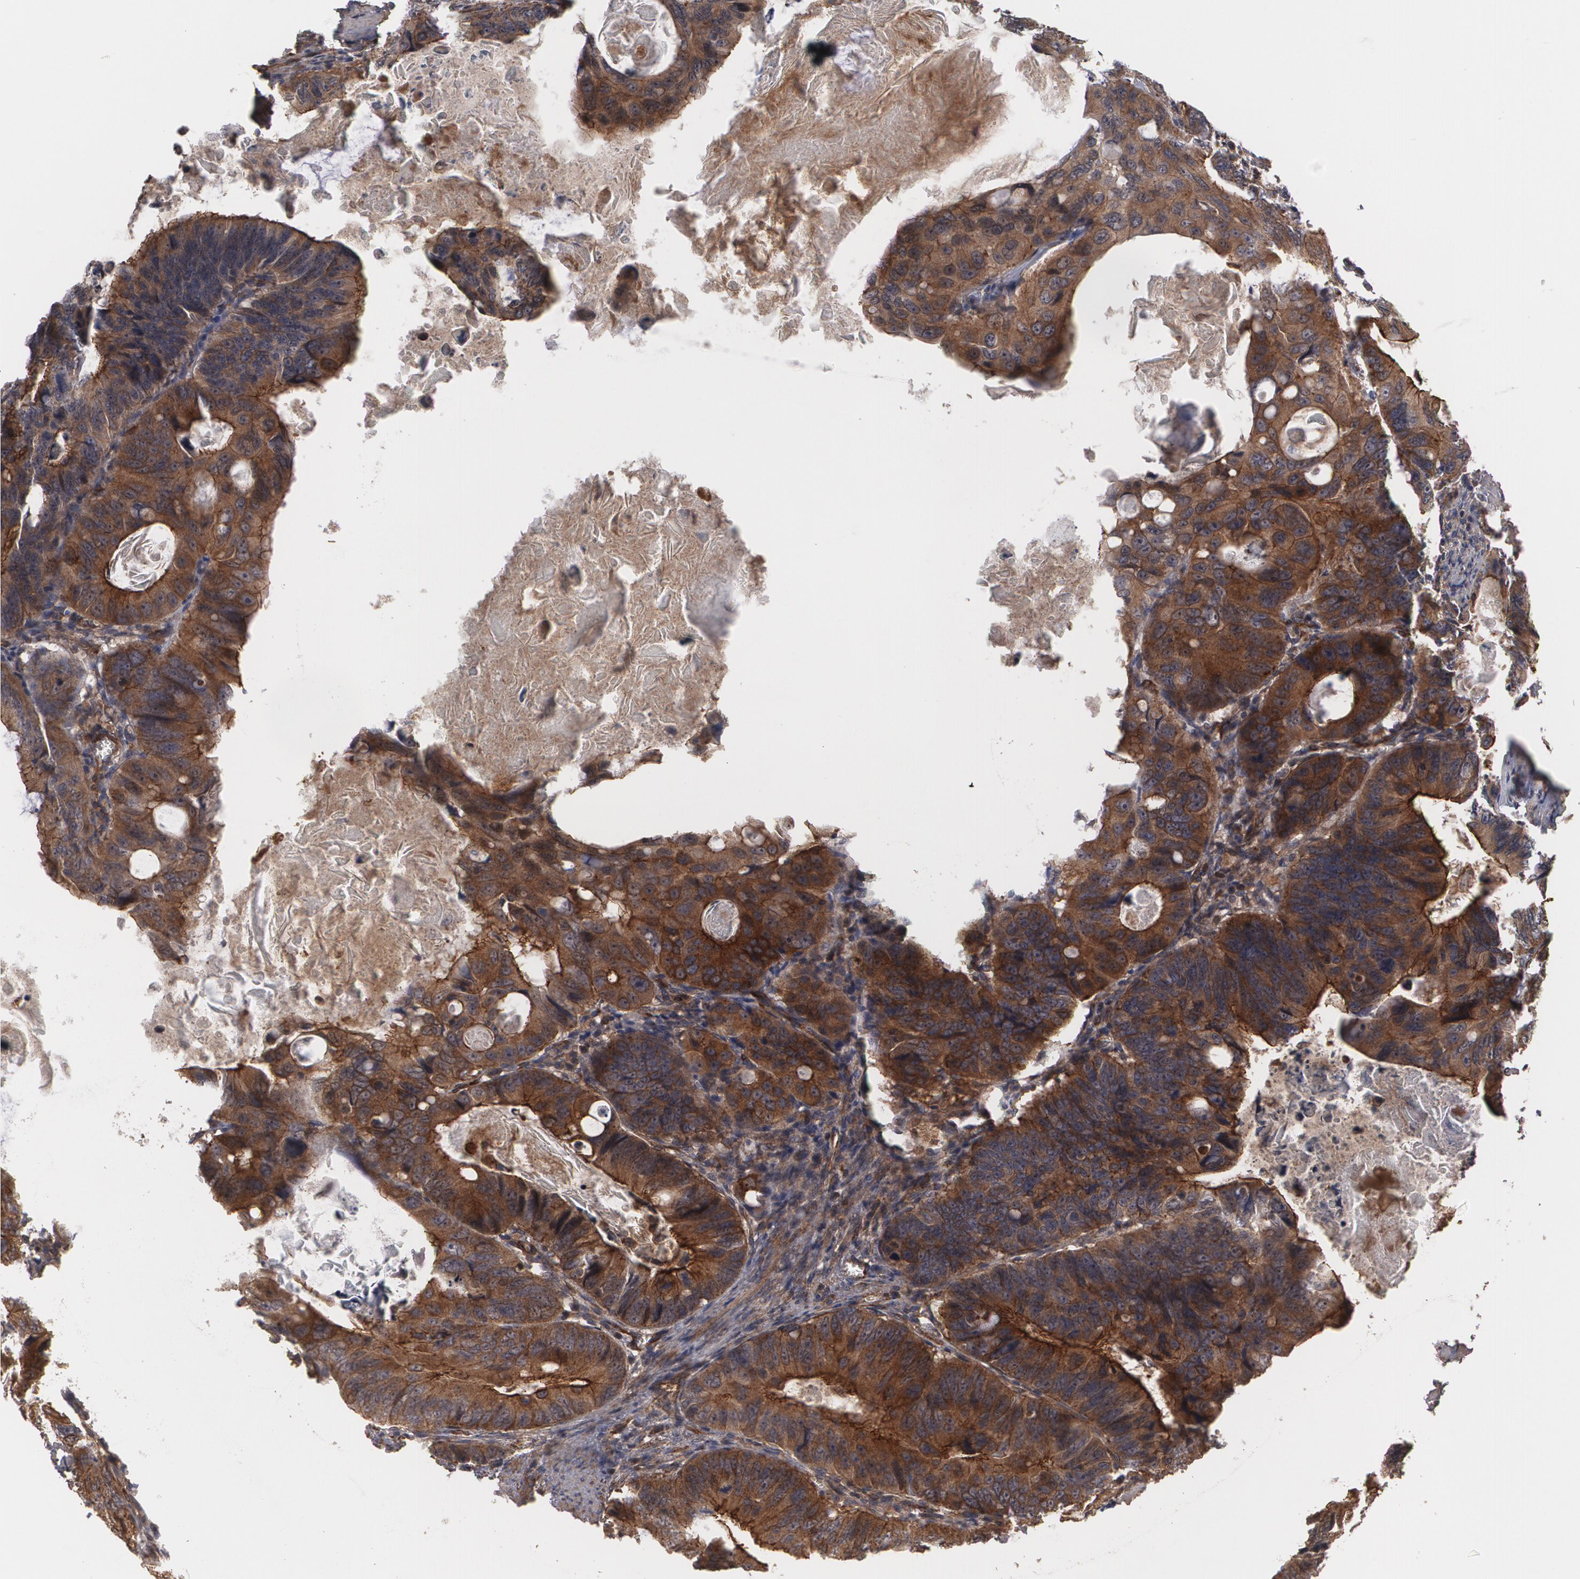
{"staining": {"intensity": "strong", "quantity": ">75%", "location": "cytoplasmic/membranous"}, "tissue": "colorectal cancer", "cell_type": "Tumor cells", "image_type": "cancer", "snomed": [{"axis": "morphology", "description": "Adenocarcinoma, NOS"}, {"axis": "topography", "description": "Colon"}], "caption": "DAB immunohistochemical staining of adenocarcinoma (colorectal) demonstrates strong cytoplasmic/membranous protein expression in about >75% of tumor cells.", "gene": "TJP1", "patient": {"sex": "female", "age": 55}}